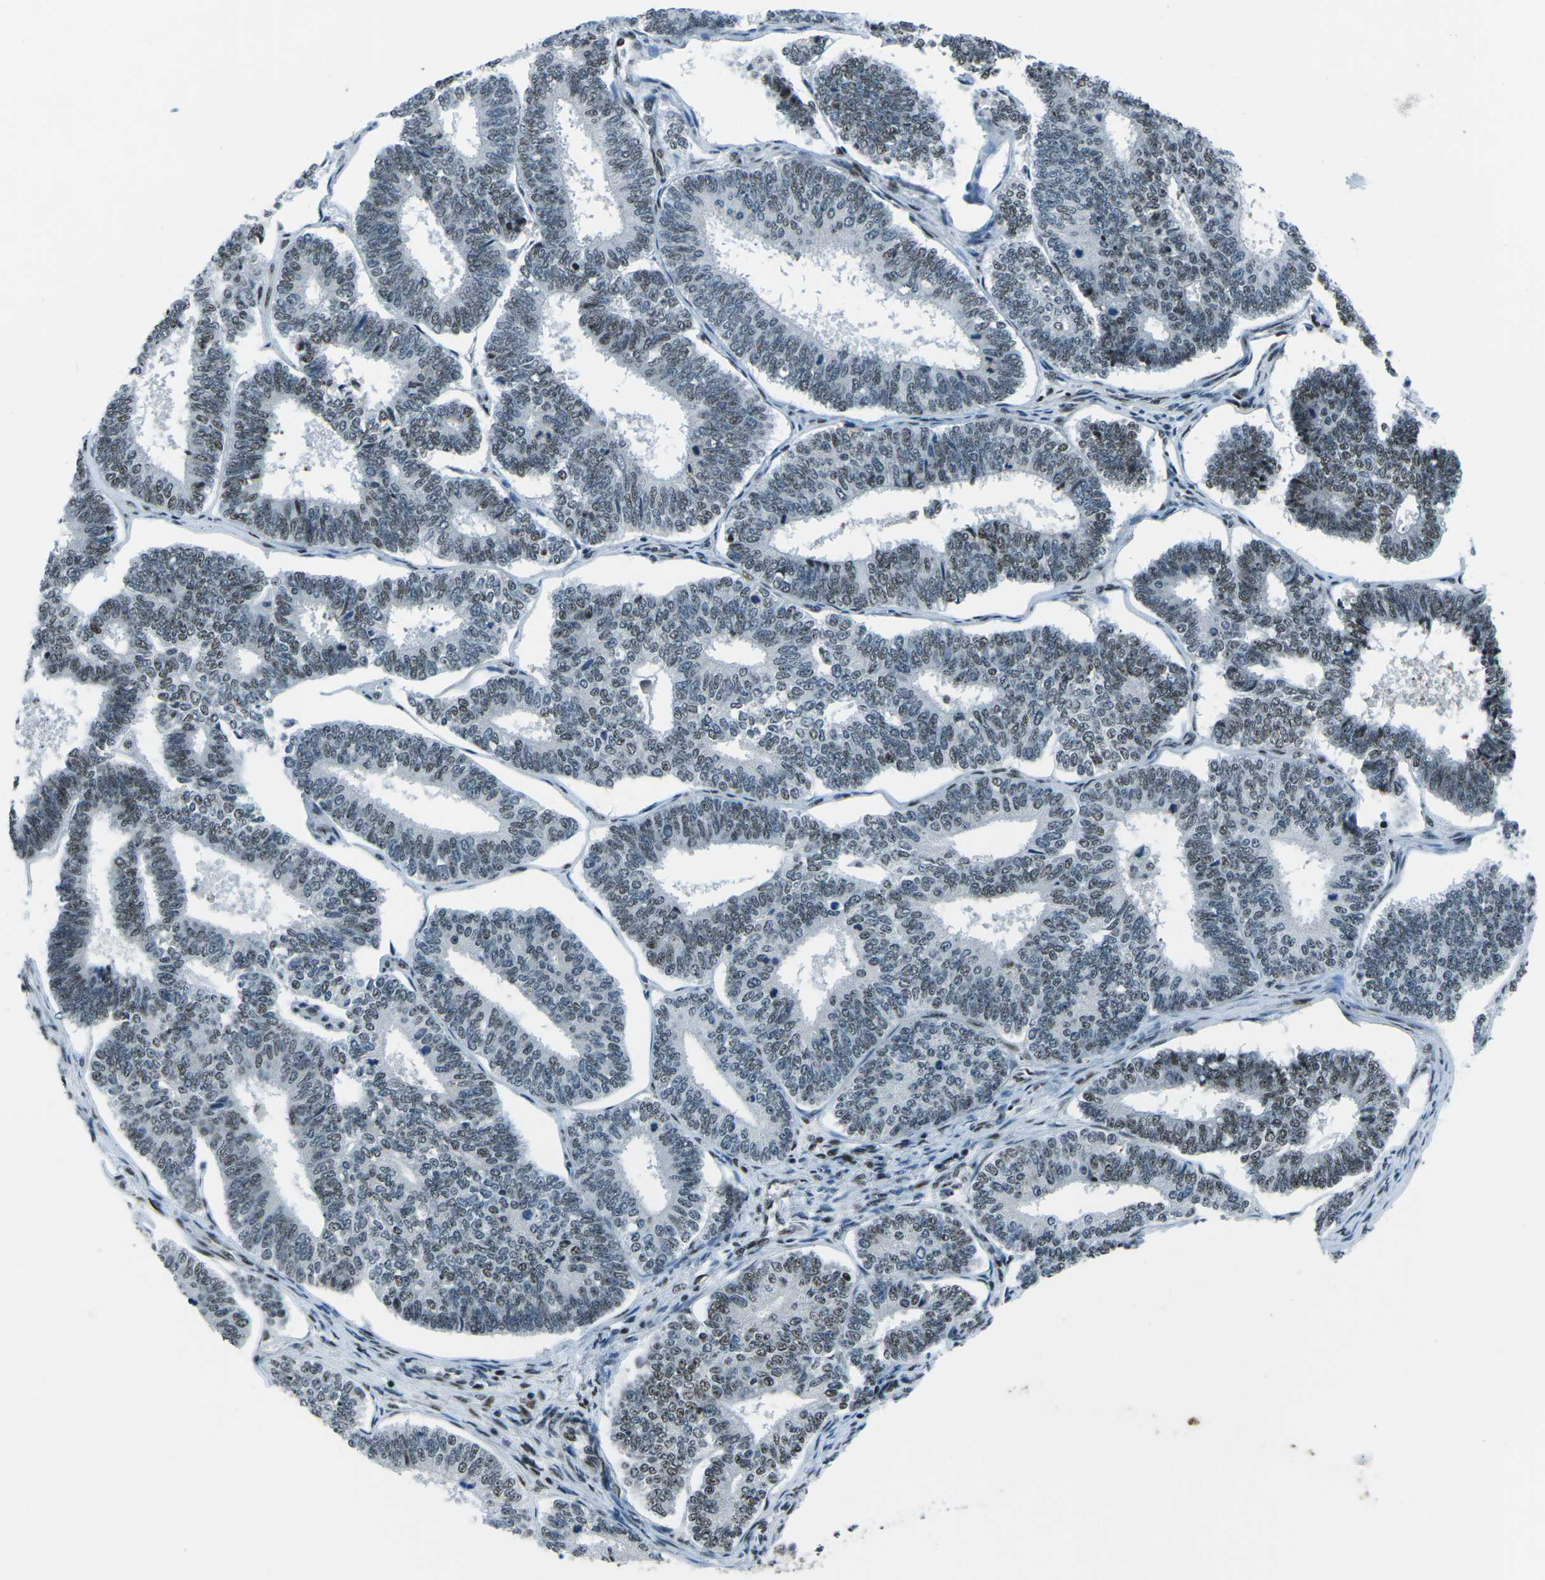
{"staining": {"intensity": "weak", "quantity": "25%-75%", "location": "nuclear"}, "tissue": "endometrial cancer", "cell_type": "Tumor cells", "image_type": "cancer", "snomed": [{"axis": "morphology", "description": "Adenocarcinoma, NOS"}, {"axis": "topography", "description": "Endometrium"}], "caption": "Immunohistochemical staining of human endometrial cancer reveals low levels of weak nuclear positivity in about 25%-75% of tumor cells. Using DAB (brown) and hematoxylin (blue) stains, captured at high magnification using brightfield microscopy.", "gene": "RBL2", "patient": {"sex": "female", "age": 70}}